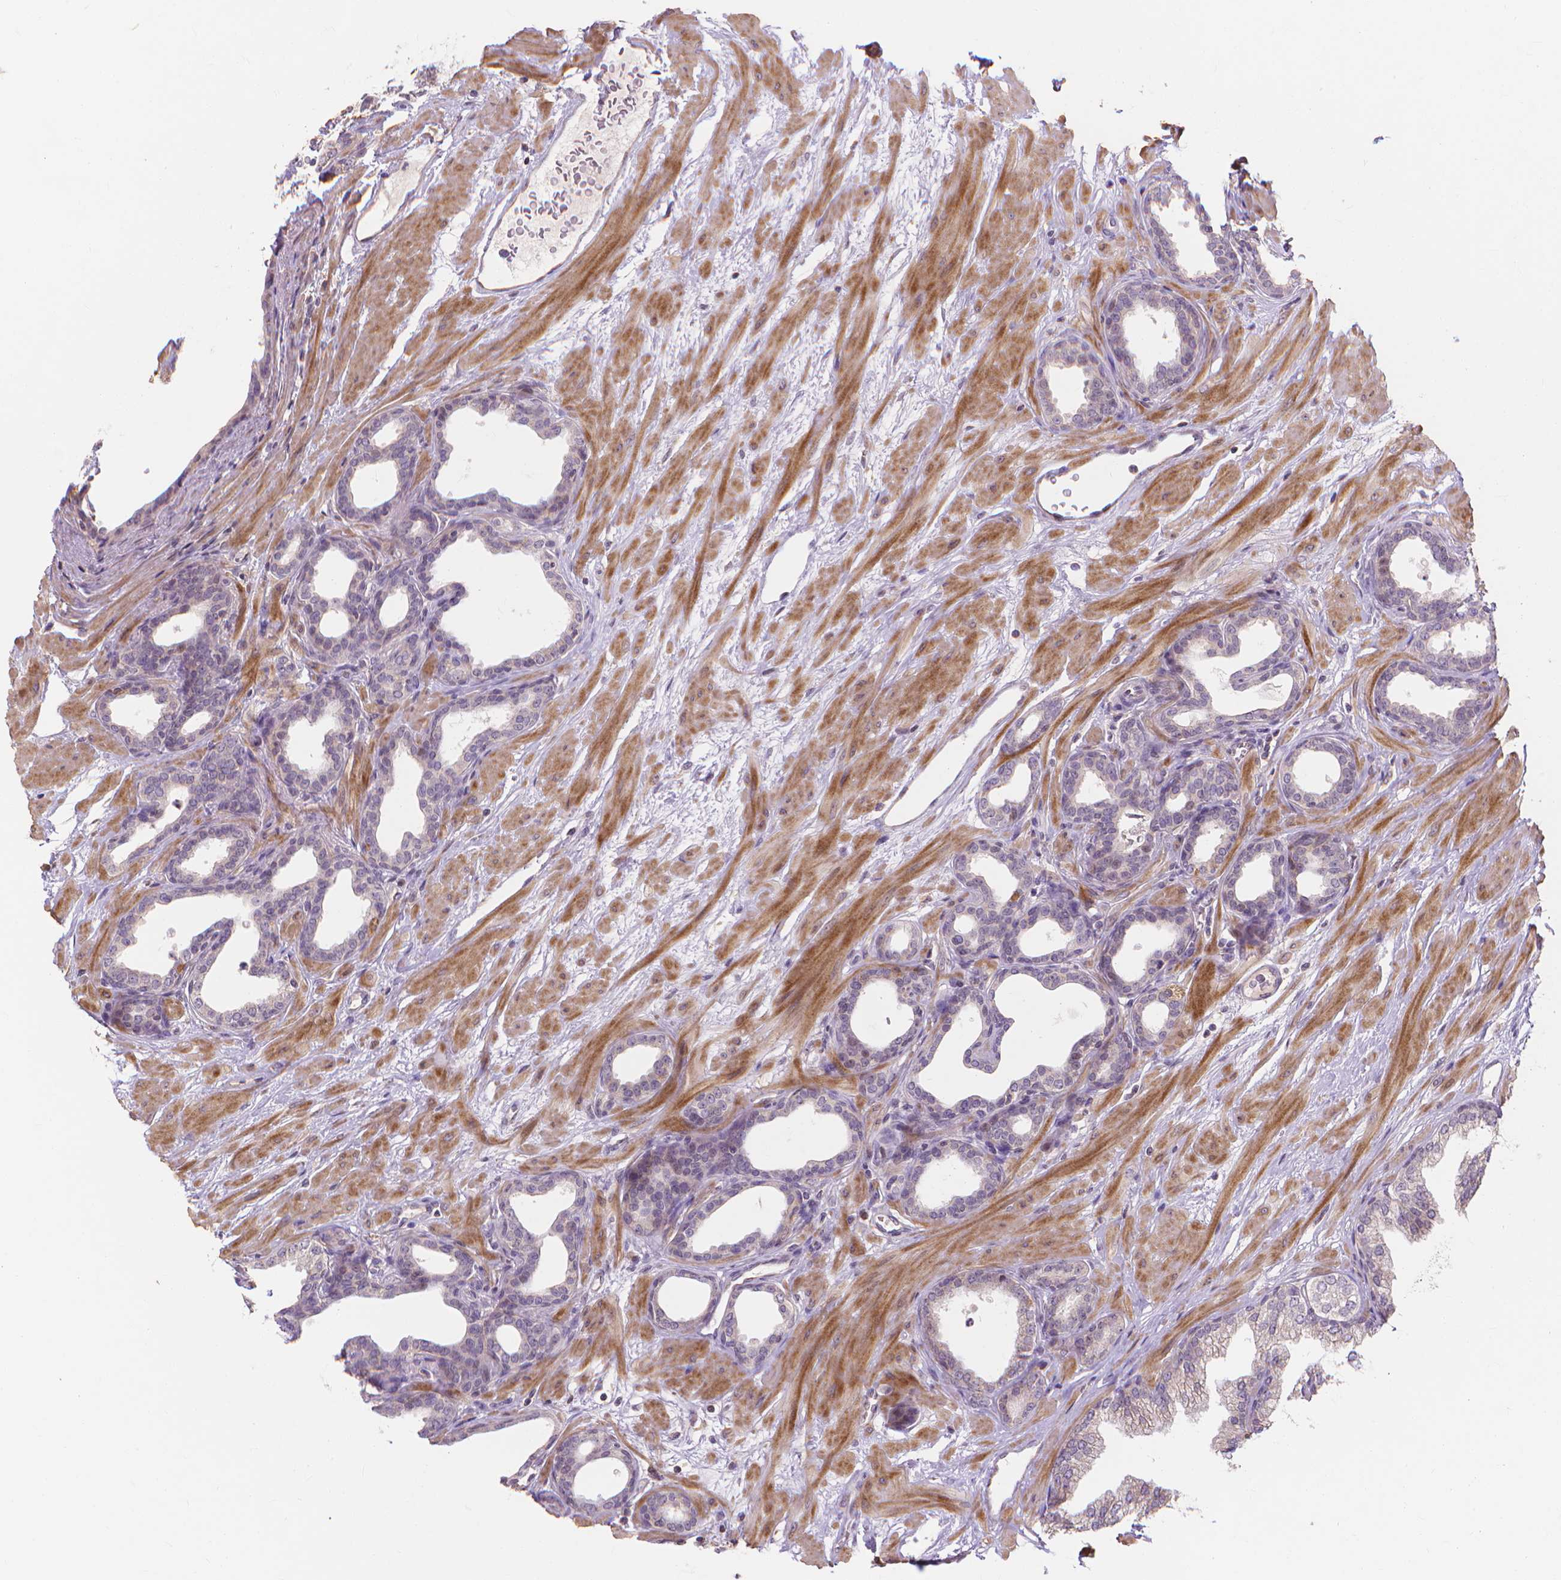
{"staining": {"intensity": "negative", "quantity": "none", "location": "none"}, "tissue": "prostate", "cell_type": "Glandular cells", "image_type": "normal", "snomed": [{"axis": "morphology", "description": "Normal tissue, NOS"}, {"axis": "topography", "description": "Prostate"}], "caption": "Immunohistochemistry (IHC) of unremarkable human prostate displays no positivity in glandular cells.", "gene": "PRDM13", "patient": {"sex": "male", "age": 37}}